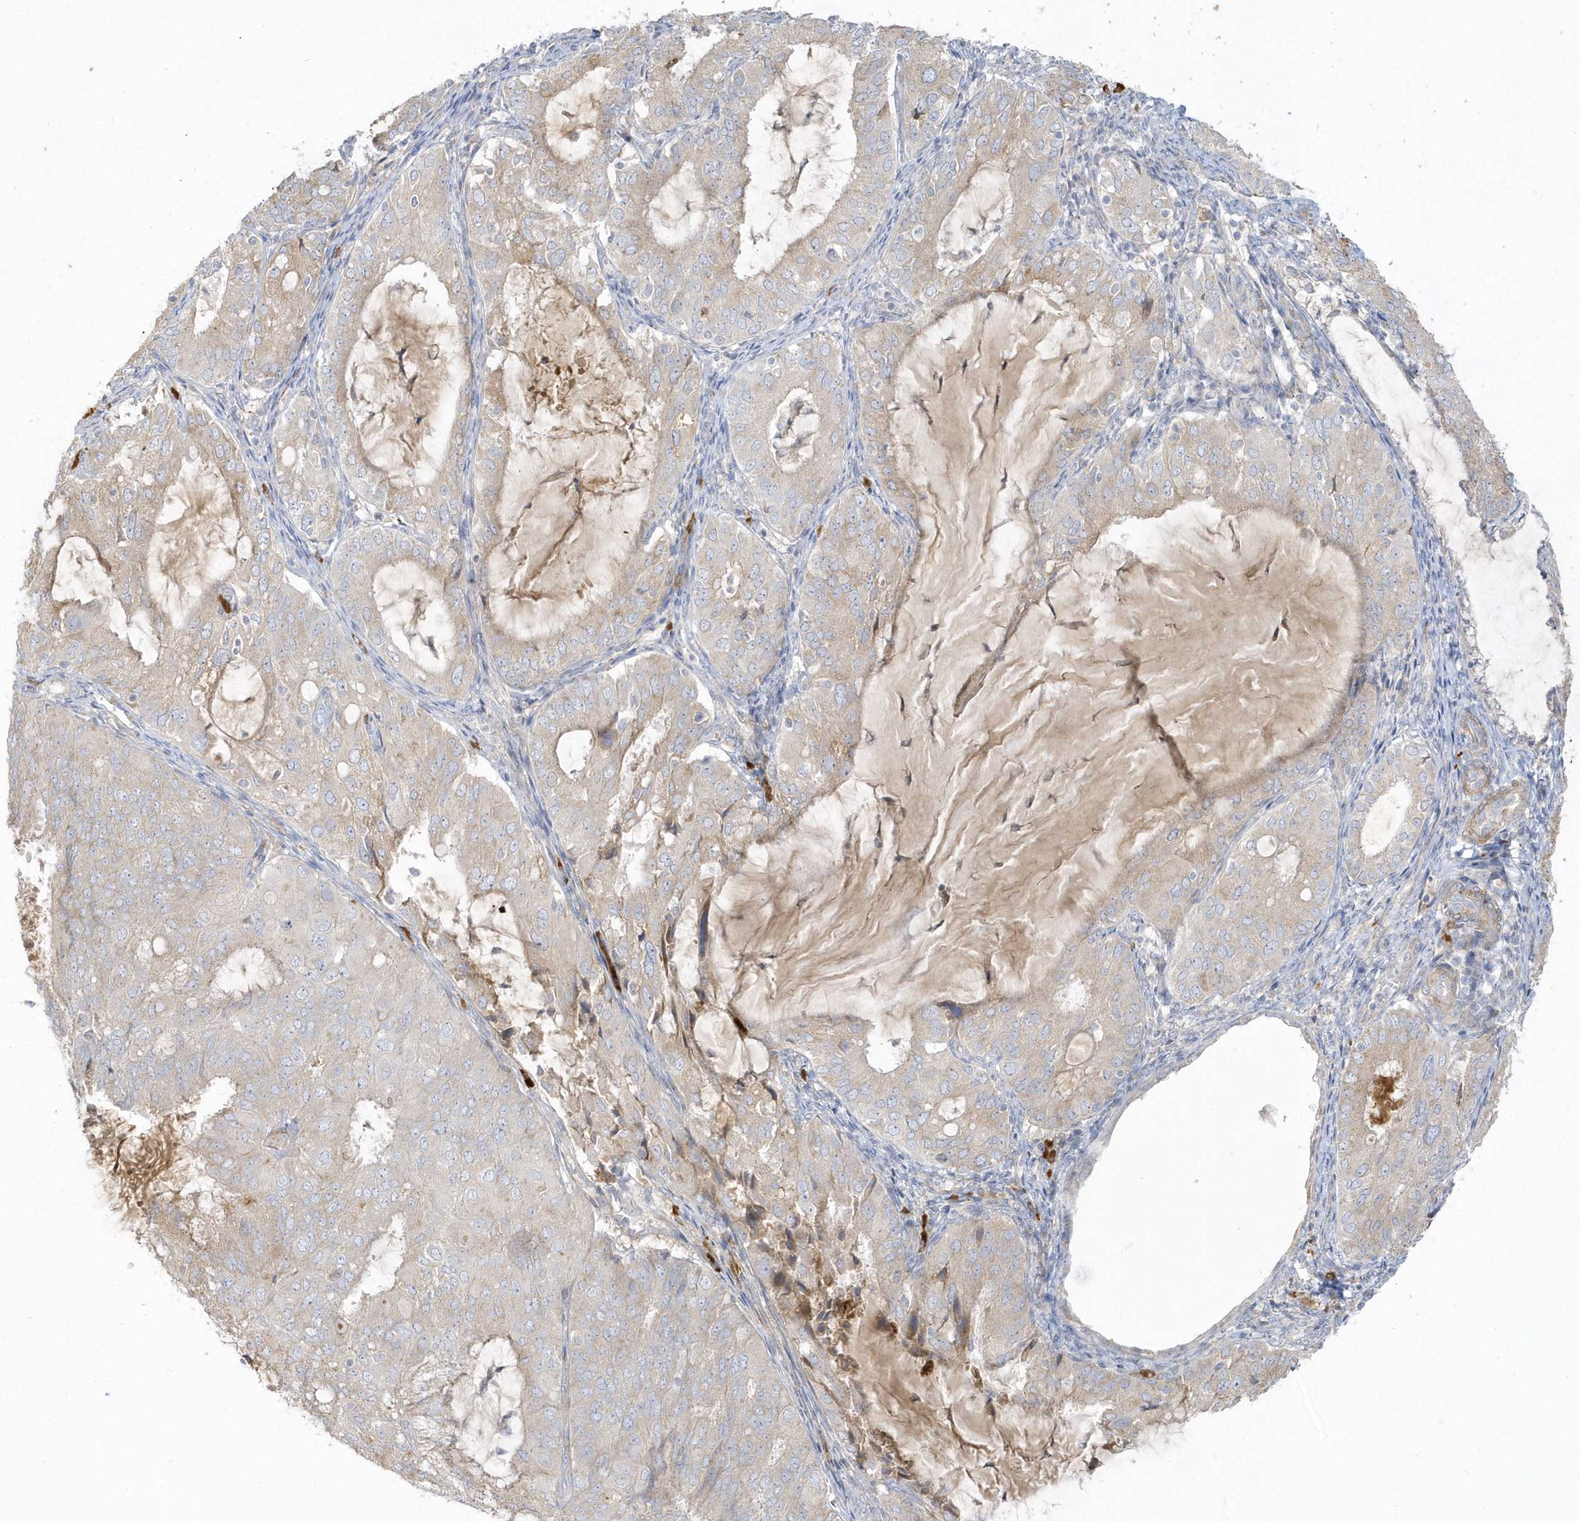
{"staining": {"intensity": "weak", "quantity": "<25%", "location": "cytoplasmic/membranous"}, "tissue": "endometrial cancer", "cell_type": "Tumor cells", "image_type": "cancer", "snomed": [{"axis": "morphology", "description": "Adenocarcinoma, NOS"}, {"axis": "topography", "description": "Endometrium"}], "caption": "The micrograph shows no significant positivity in tumor cells of endometrial adenocarcinoma. The staining is performed using DAB brown chromogen with nuclei counter-stained in using hematoxylin.", "gene": "THADA", "patient": {"sex": "female", "age": 81}}